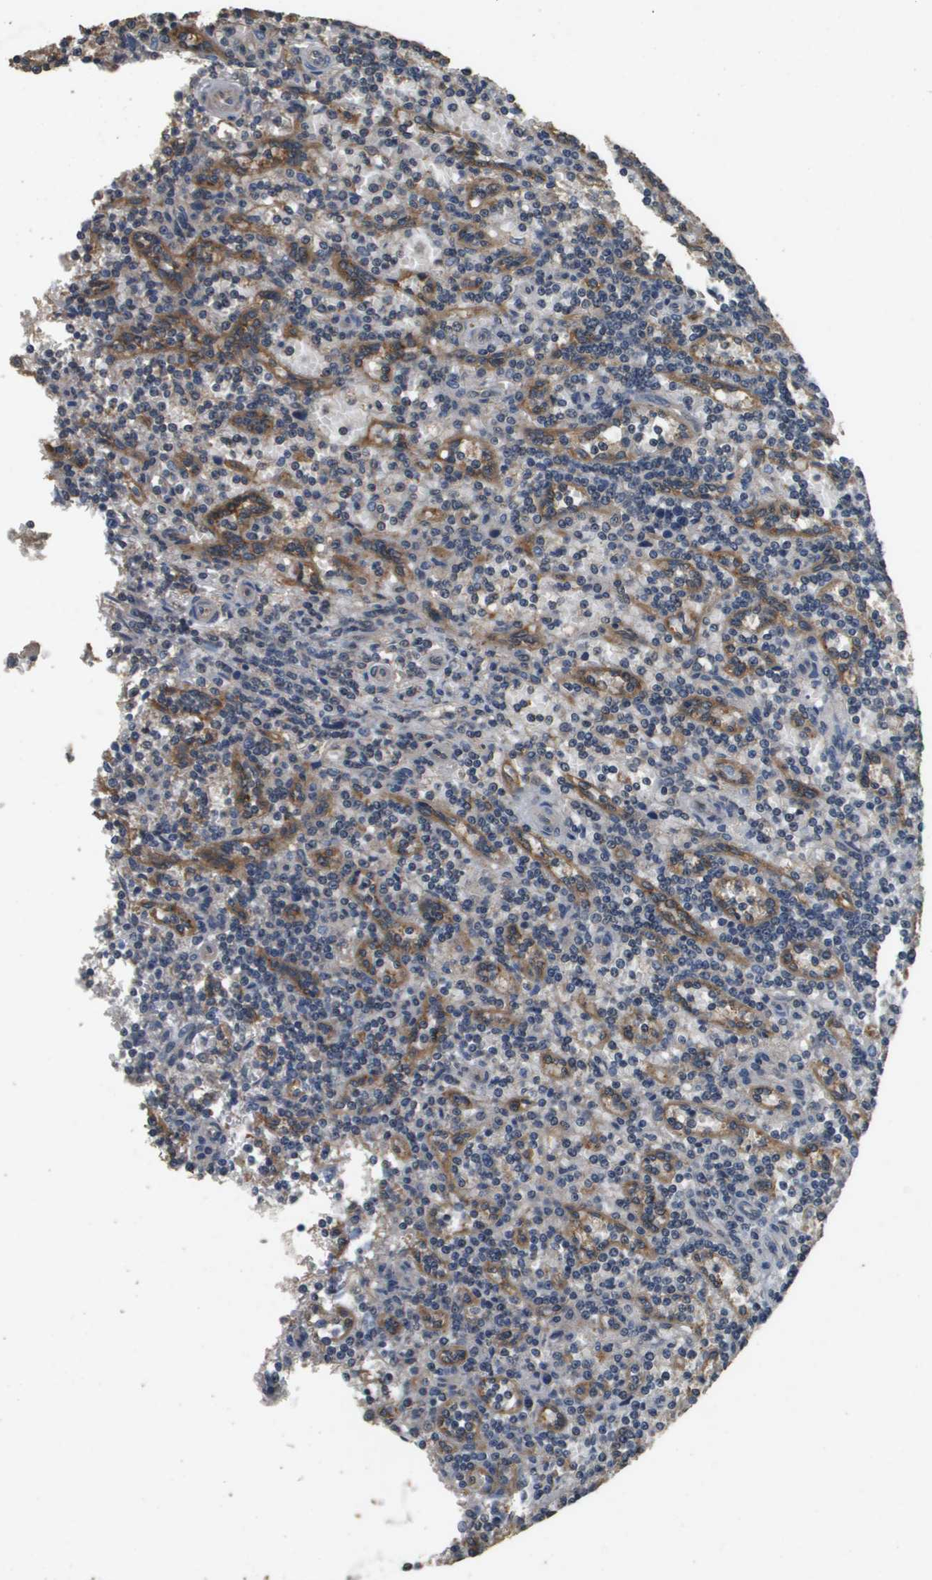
{"staining": {"intensity": "negative", "quantity": "none", "location": "none"}, "tissue": "lymphoma", "cell_type": "Tumor cells", "image_type": "cancer", "snomed": [{"axis": "morphology", "description": "Malignant lymphoma, non-Hodgkin's type, Low grade"}, {"axis": "topography", "description": "Spleen"}], "caption": "Immunohistochemical staining of human lymphoma reveals no significant positivity in tumor cells.", "gene": "RAB6B", "patient": {"sex": "male", "age": 73}}